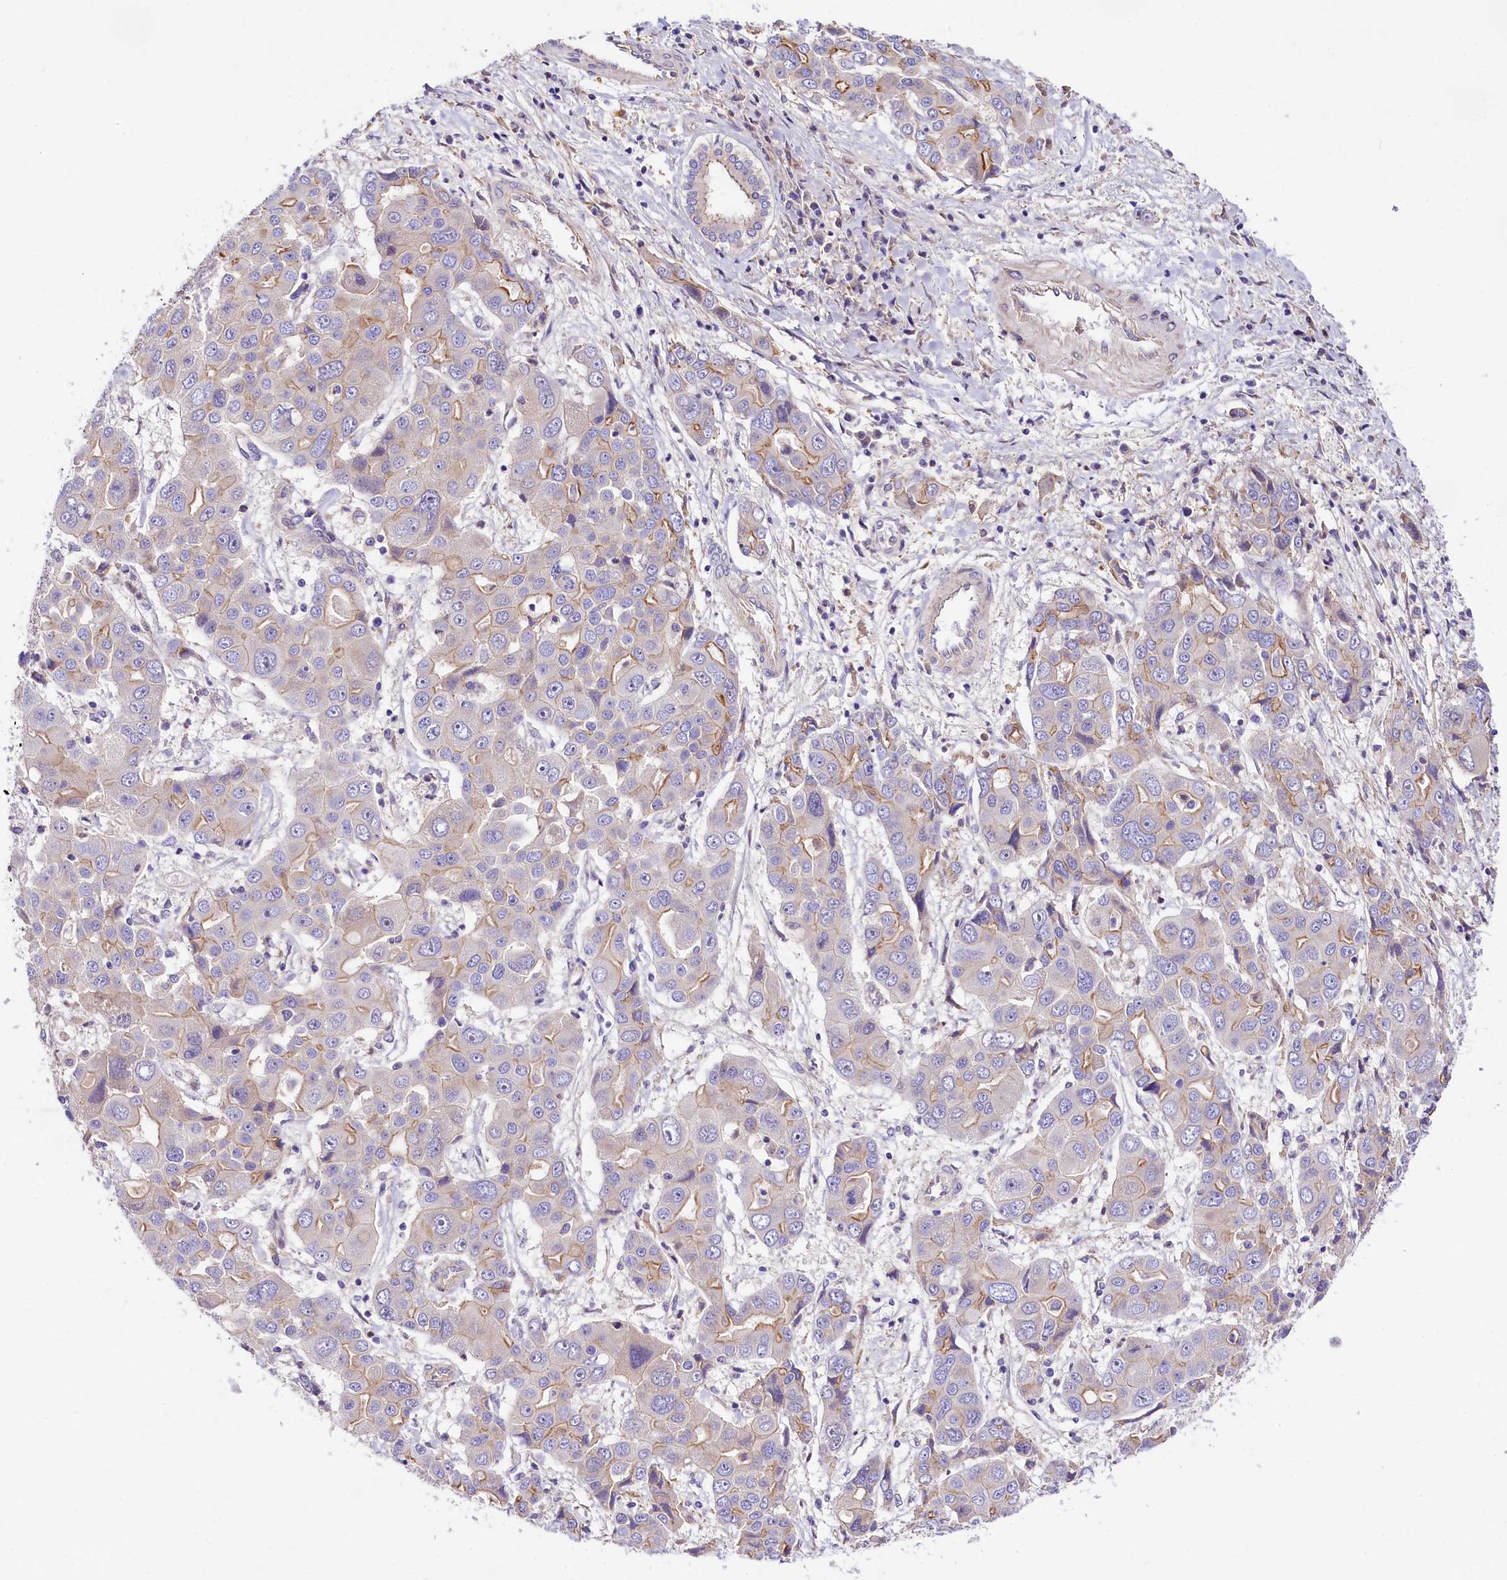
{"staining": {"intensity": "weak", "quantity": "25%-75%", "location": "cytoplasmic/membranous"}, "tissue": "liver cancer", "cell_type": "Tumor cells", "image_type": "cancer", "snomed": [{"axis": "morphology", "description": "Cholangiocarcinoma"}, {"axis": "topography", "description": "Liver"}], "caption": "The image exhibits immunohistochemical staining of cholangiocarcinoma (liver). There is weak cytoplasmic/membranous staining is appreciated in about 25%-75% of tumor cells.", "gene": "ARMC6", "patient": {"sex": "male", "age": 67}}